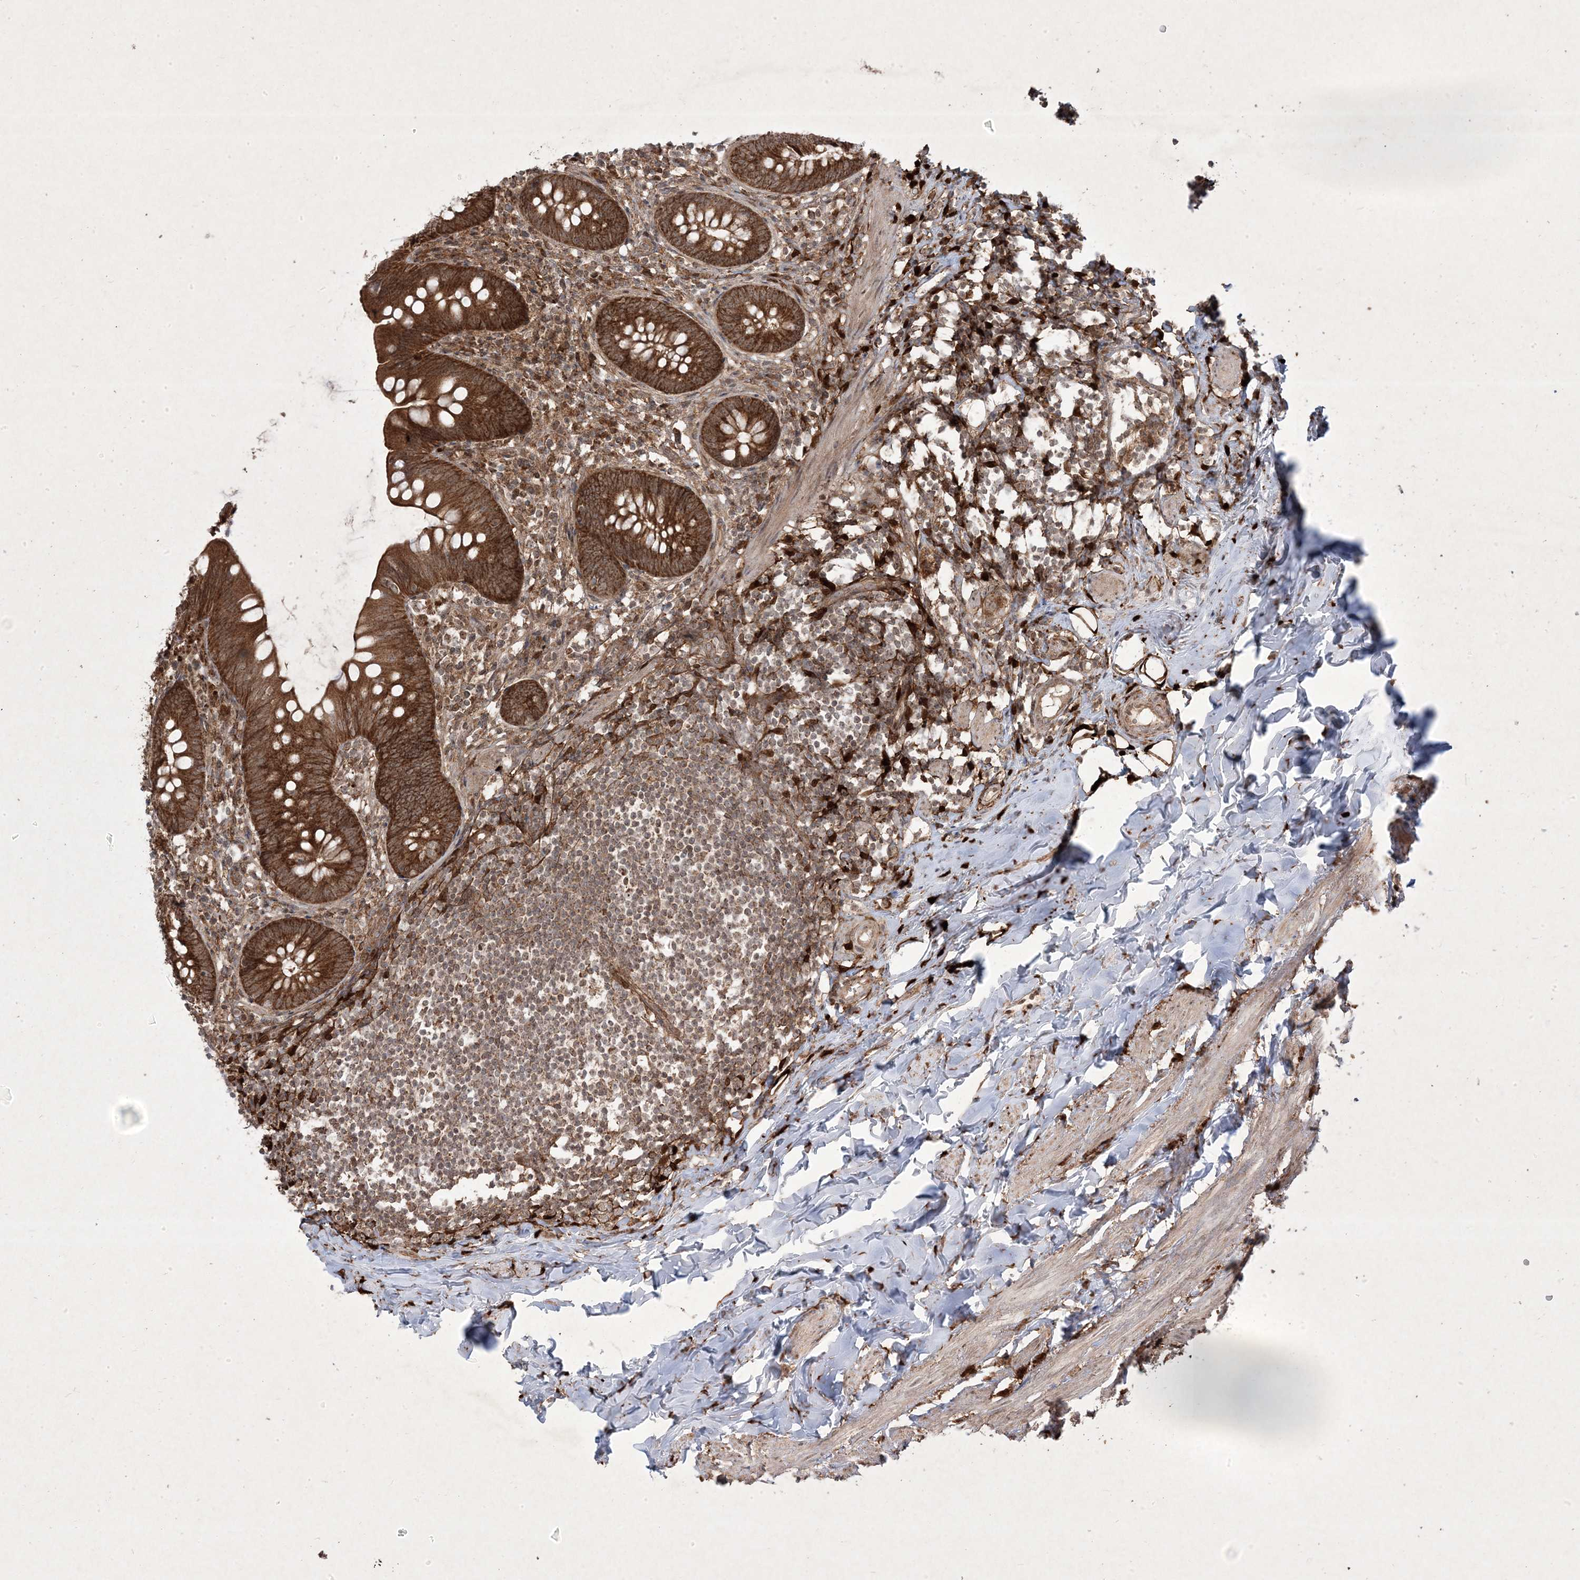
{"staining": {"intensity": "strong", "quantity": ">75%", "location": "cytoplasmic/membranous,nuclear"}, "tissue": "appendix", "cell_type": "Glandular cells", "image_type": "normal", "snomed": [{"axis": "morphology", "description": "Normal tissue, NOS"}, {"axis": "topography", "description": "Appendix"}], "caption": "Immunohistochemistry micrograph of unremarkable human appendix stained for a protein (brown), which reveals high levels of strong cytoplasmic/membranous,nuclear expression in about >75% of glandular cells.", "gene": "PLEKHM2", "patient": {"sex": "female", "age": 62}}